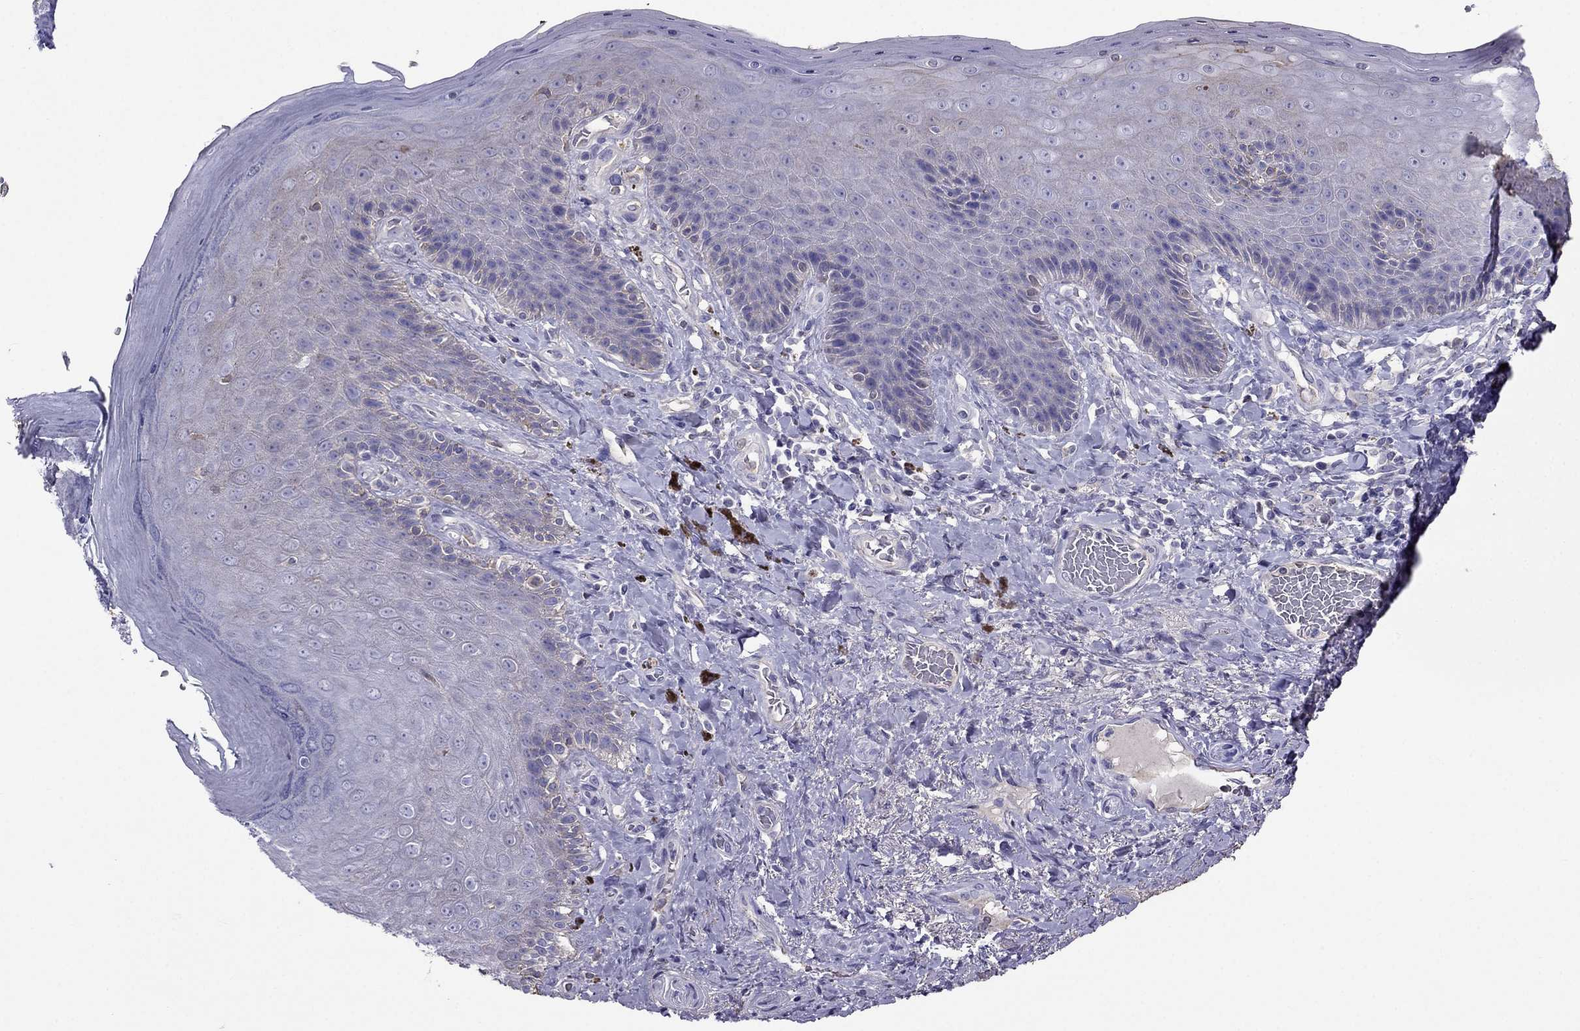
{"staining": {"intensity": "negative", "quantity": "none", "location": "none"}, "tissue": "skin", "cell_type": "Epidermal cells", "image_type": "normal", "snomed": [{"axis": "morphology", "description": "Normal tissue, NOS"}, {"axis": "topography", "description": "Skeletal muscle"}, {"axis": "topography", "description": "Anal"}, {"axis": "topography", "description": "Peripheral nerve tissue"}], "caption": "This image is of normal skin stained with IHC to label a protein in brown with the nuclei are counter-stained blue. There is no expression in epidermal cells.", "gene": "TBC1D21", "patient": {"sex": "male", "age": 53}}